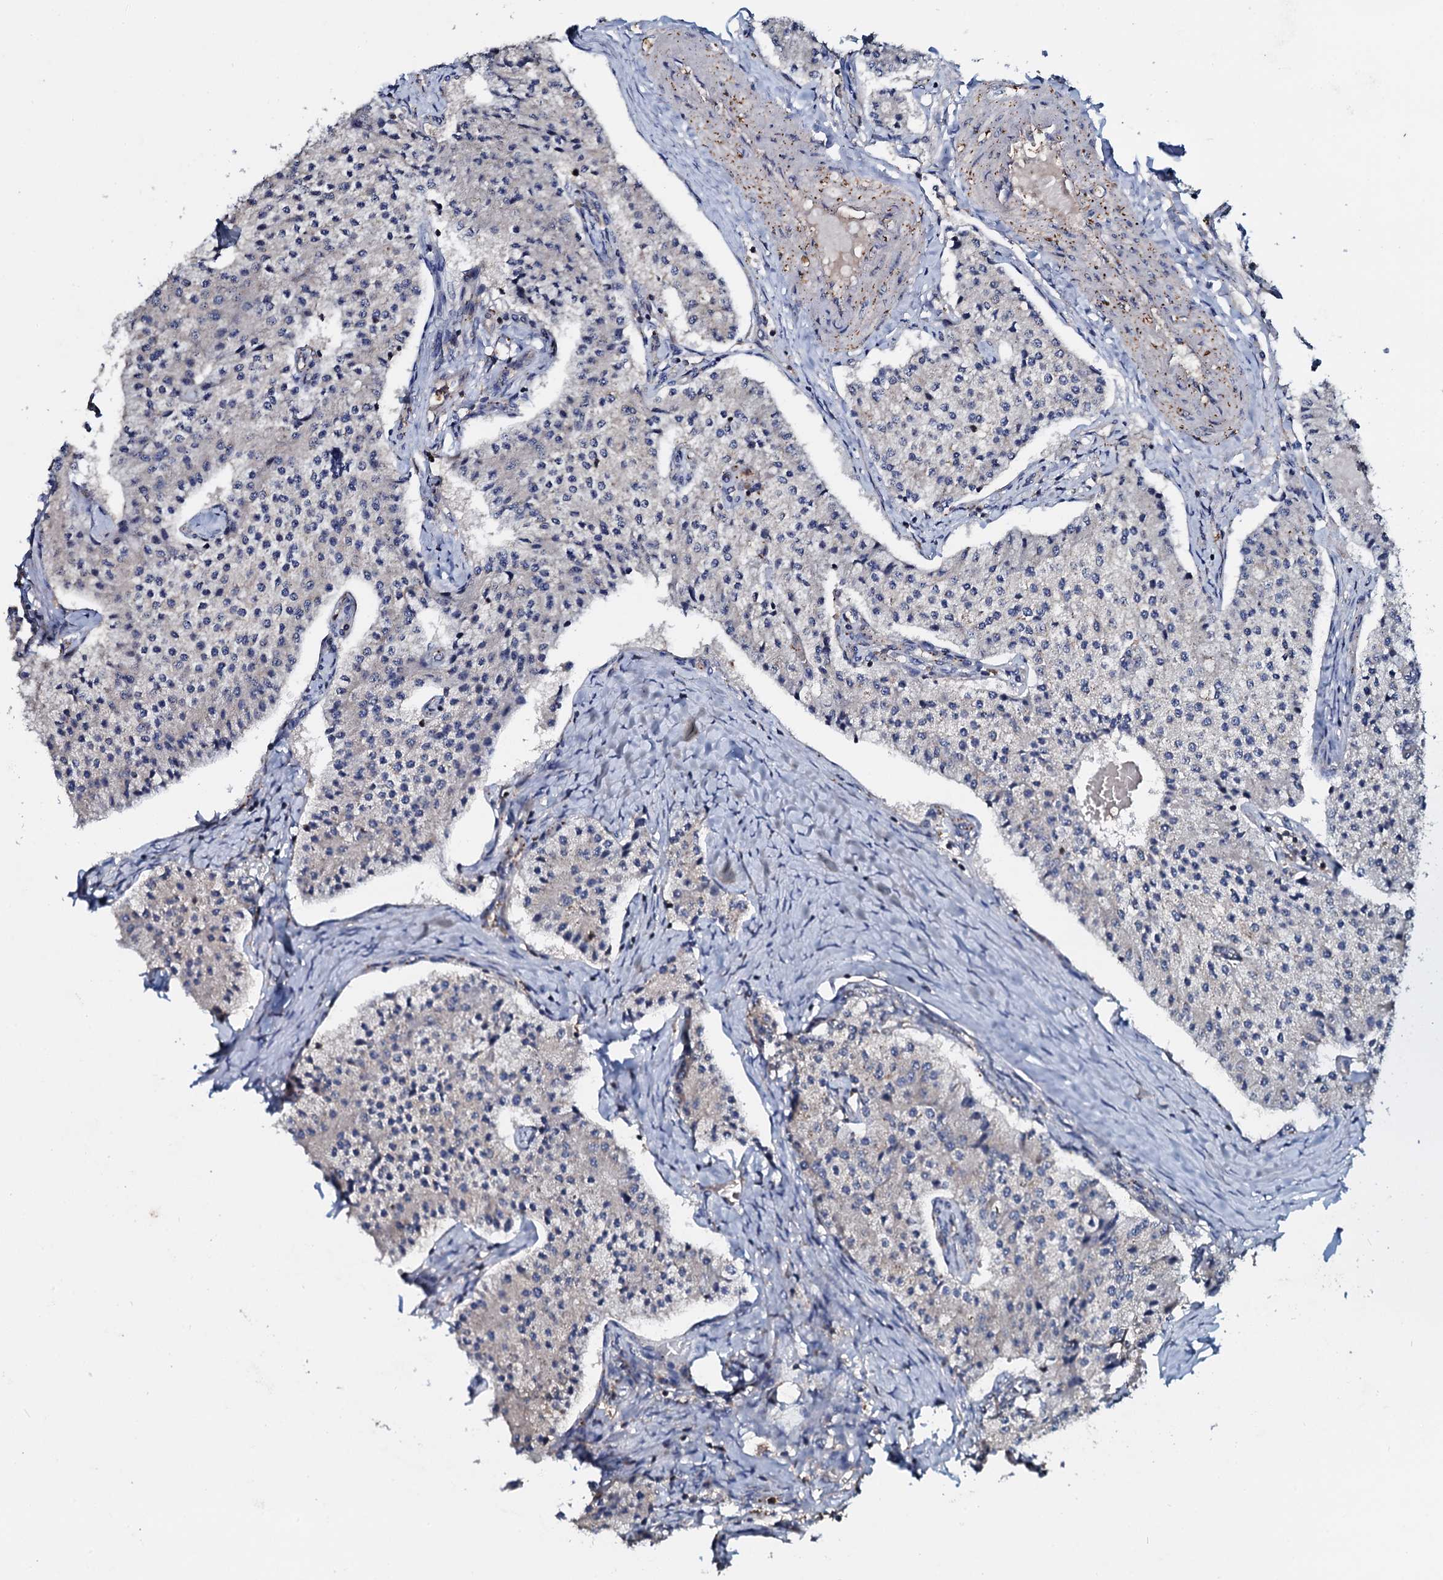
{"staining": {"intensity": "negative", "quantity": "none", "location": "none"}, "tissue": "carcinoid", "cell_type": "Tumor cells", "image_type": "cancer", "snomed": [{"axis": "morphology", "description": "Carcinoid, malignant, NOS"}, {"axis": "topography", "description": "Colon"}], "caption": "Immunohistochemistry of malignant carcinoid reveals no staining in tumor cells.", "gene": "GRK2", "patient": {"sex": "female", "age": 52}}